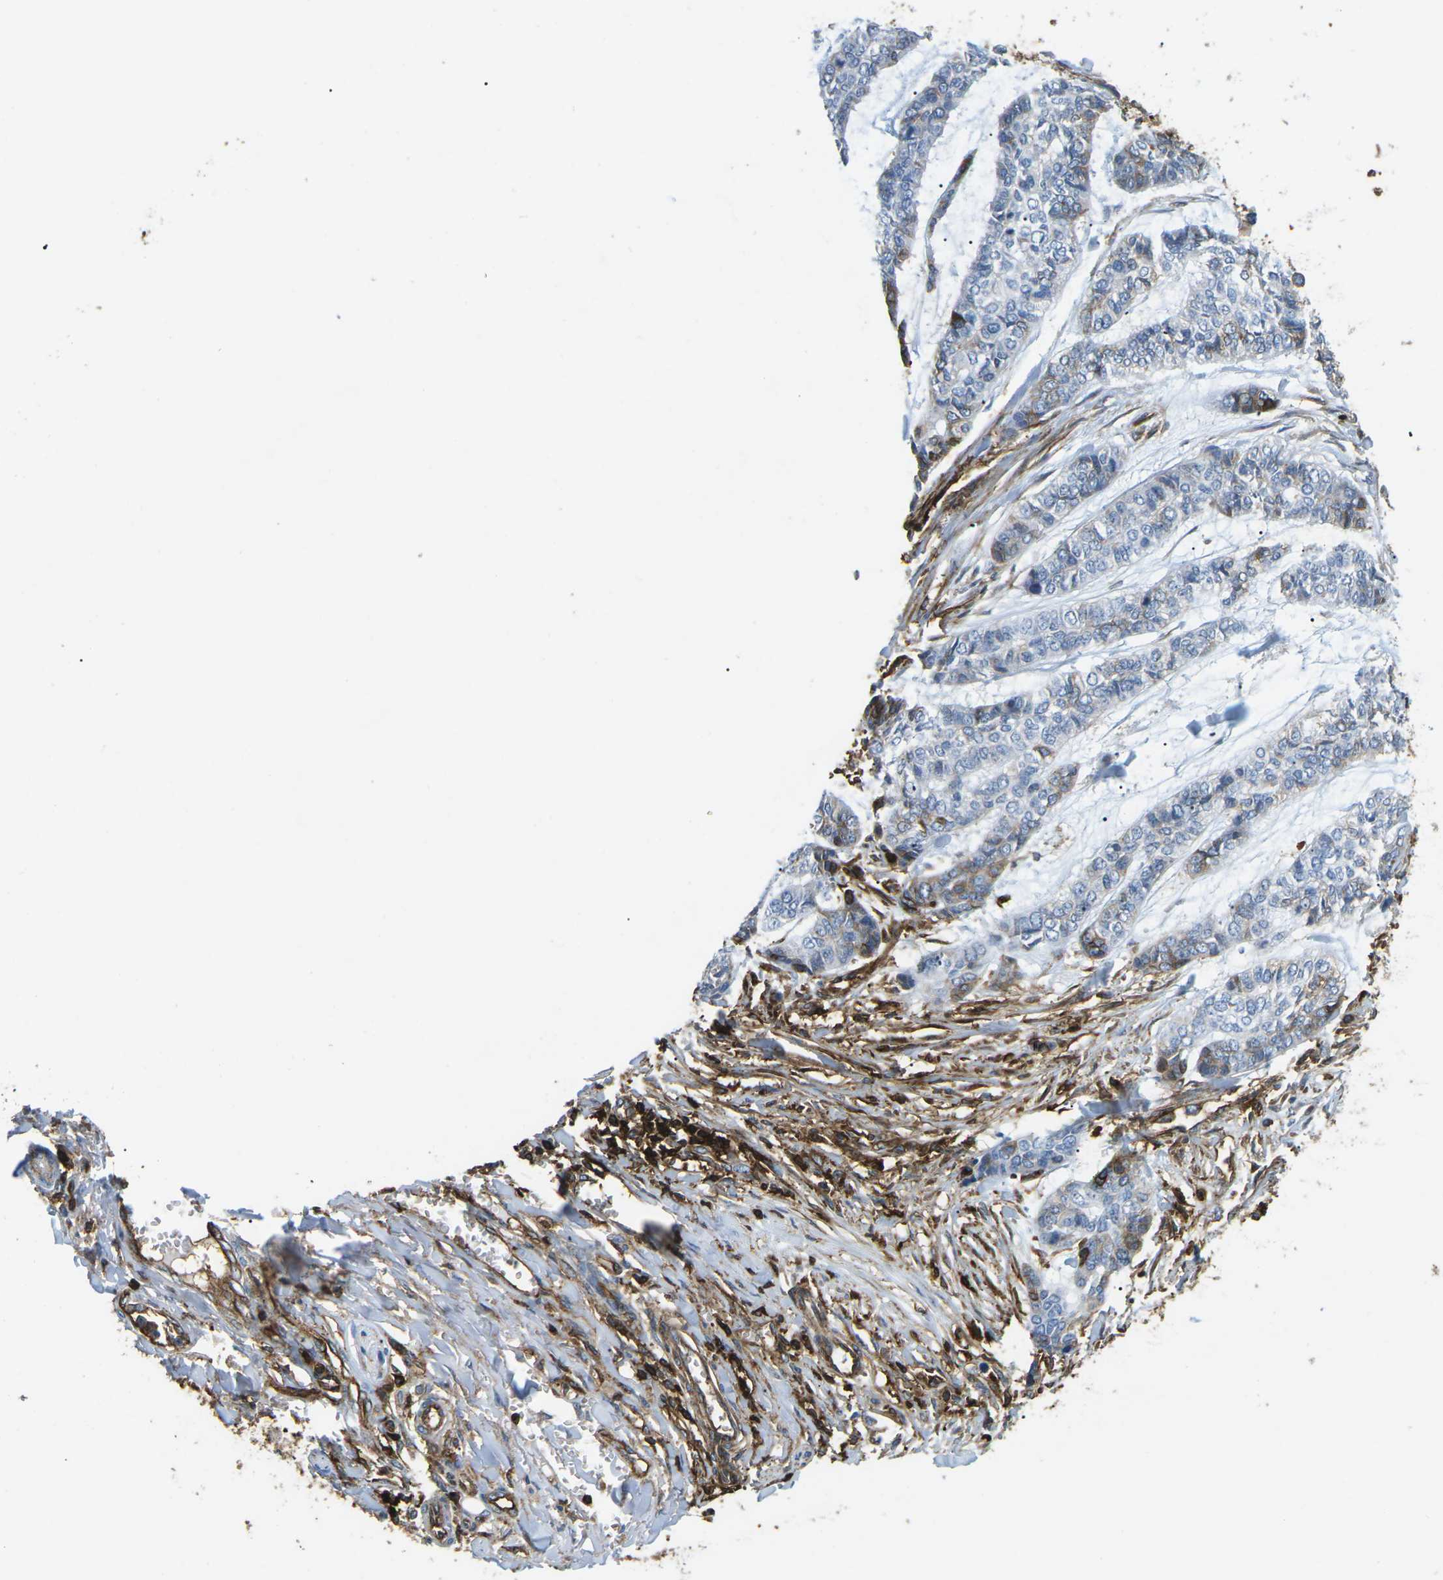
{"staining": {"intensity": "moderate", "quantity": "<25%", "location": "cytoplasmic/membranous"}, "tissue": "skin cancer", "cell_type": "Tumor cells", "image_type": "cancer", "snomed": [{"axis": "morphology", "description": "Basal cell carcinoma"}, {"axis": "topography", "description": "Skin"}], "caption": "Immunohistochemistry of basal cell carcinoma (skin) shows low levels of moderate cytoplasmic/membranous staining in approximately <25% of tumor cells. (Brightfield microscopy of DAB IHC at high magnification).", "gene": "HLA-B", "patient": {"sex": "female", "age": 64}}